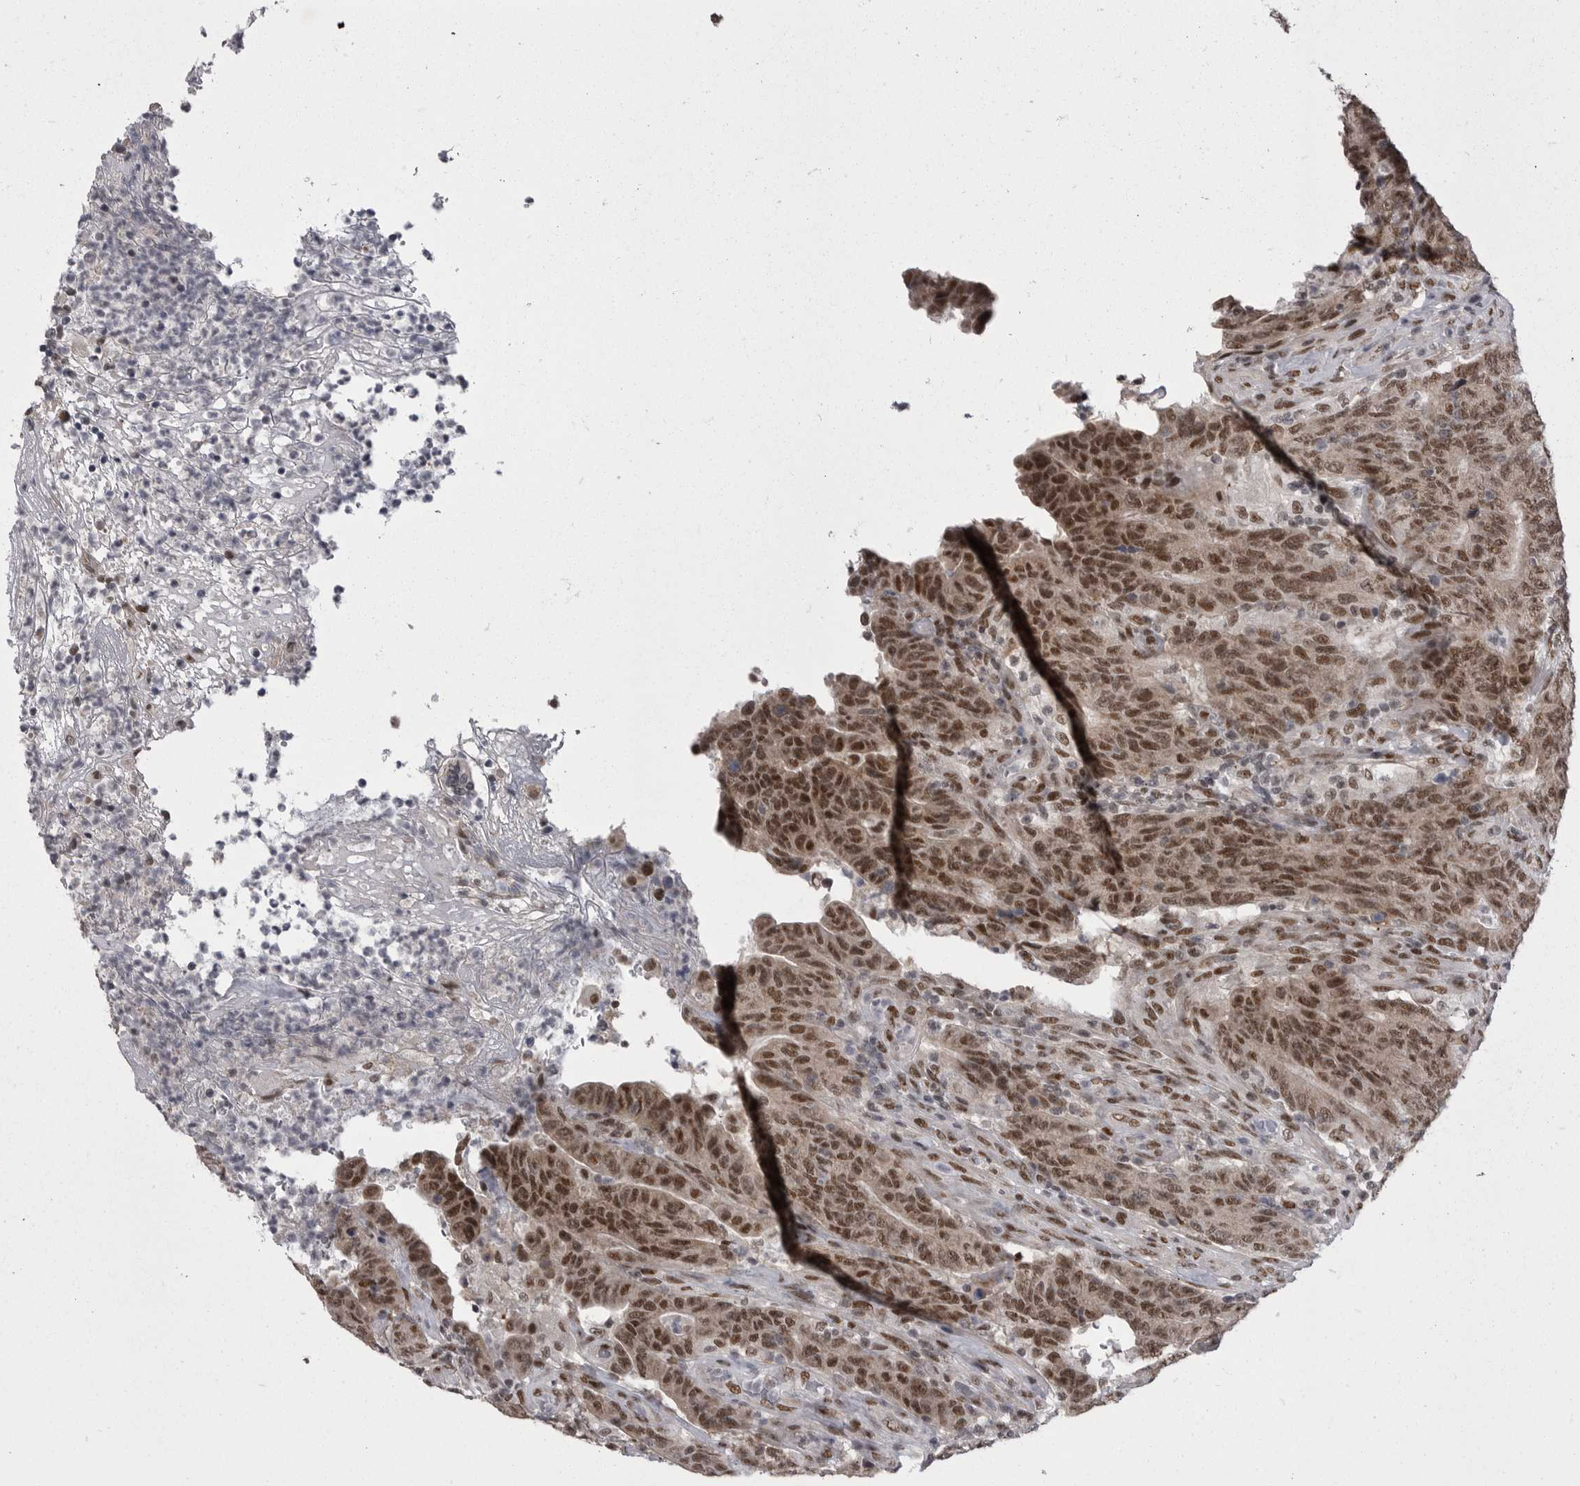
{"staining": {"intensity": "moderate", "quantity": ">75%", "location": "nuclear"}, "tissue": "colorectal cancer", "cell_type": "Tumor cells", "image_type": "cancer", "snomed": [{"axis": "morphology", "description": "Normal tissue, NOS"}, {"axis": "morphology", "description": "Adenocarcinoma, NOS"}, {"axis": "topography", "description": "Colon"}], "caption": "Immunohistochemistry (IHC) photomicrograph of human adenocarcinoma (colorectal) stained for a protein (brown), which shows medium levels of moderate nuclear staining in about >75% of tumor cells.", "gene": "MEPCE", "patient": {"sex": "female", "age": 75}}